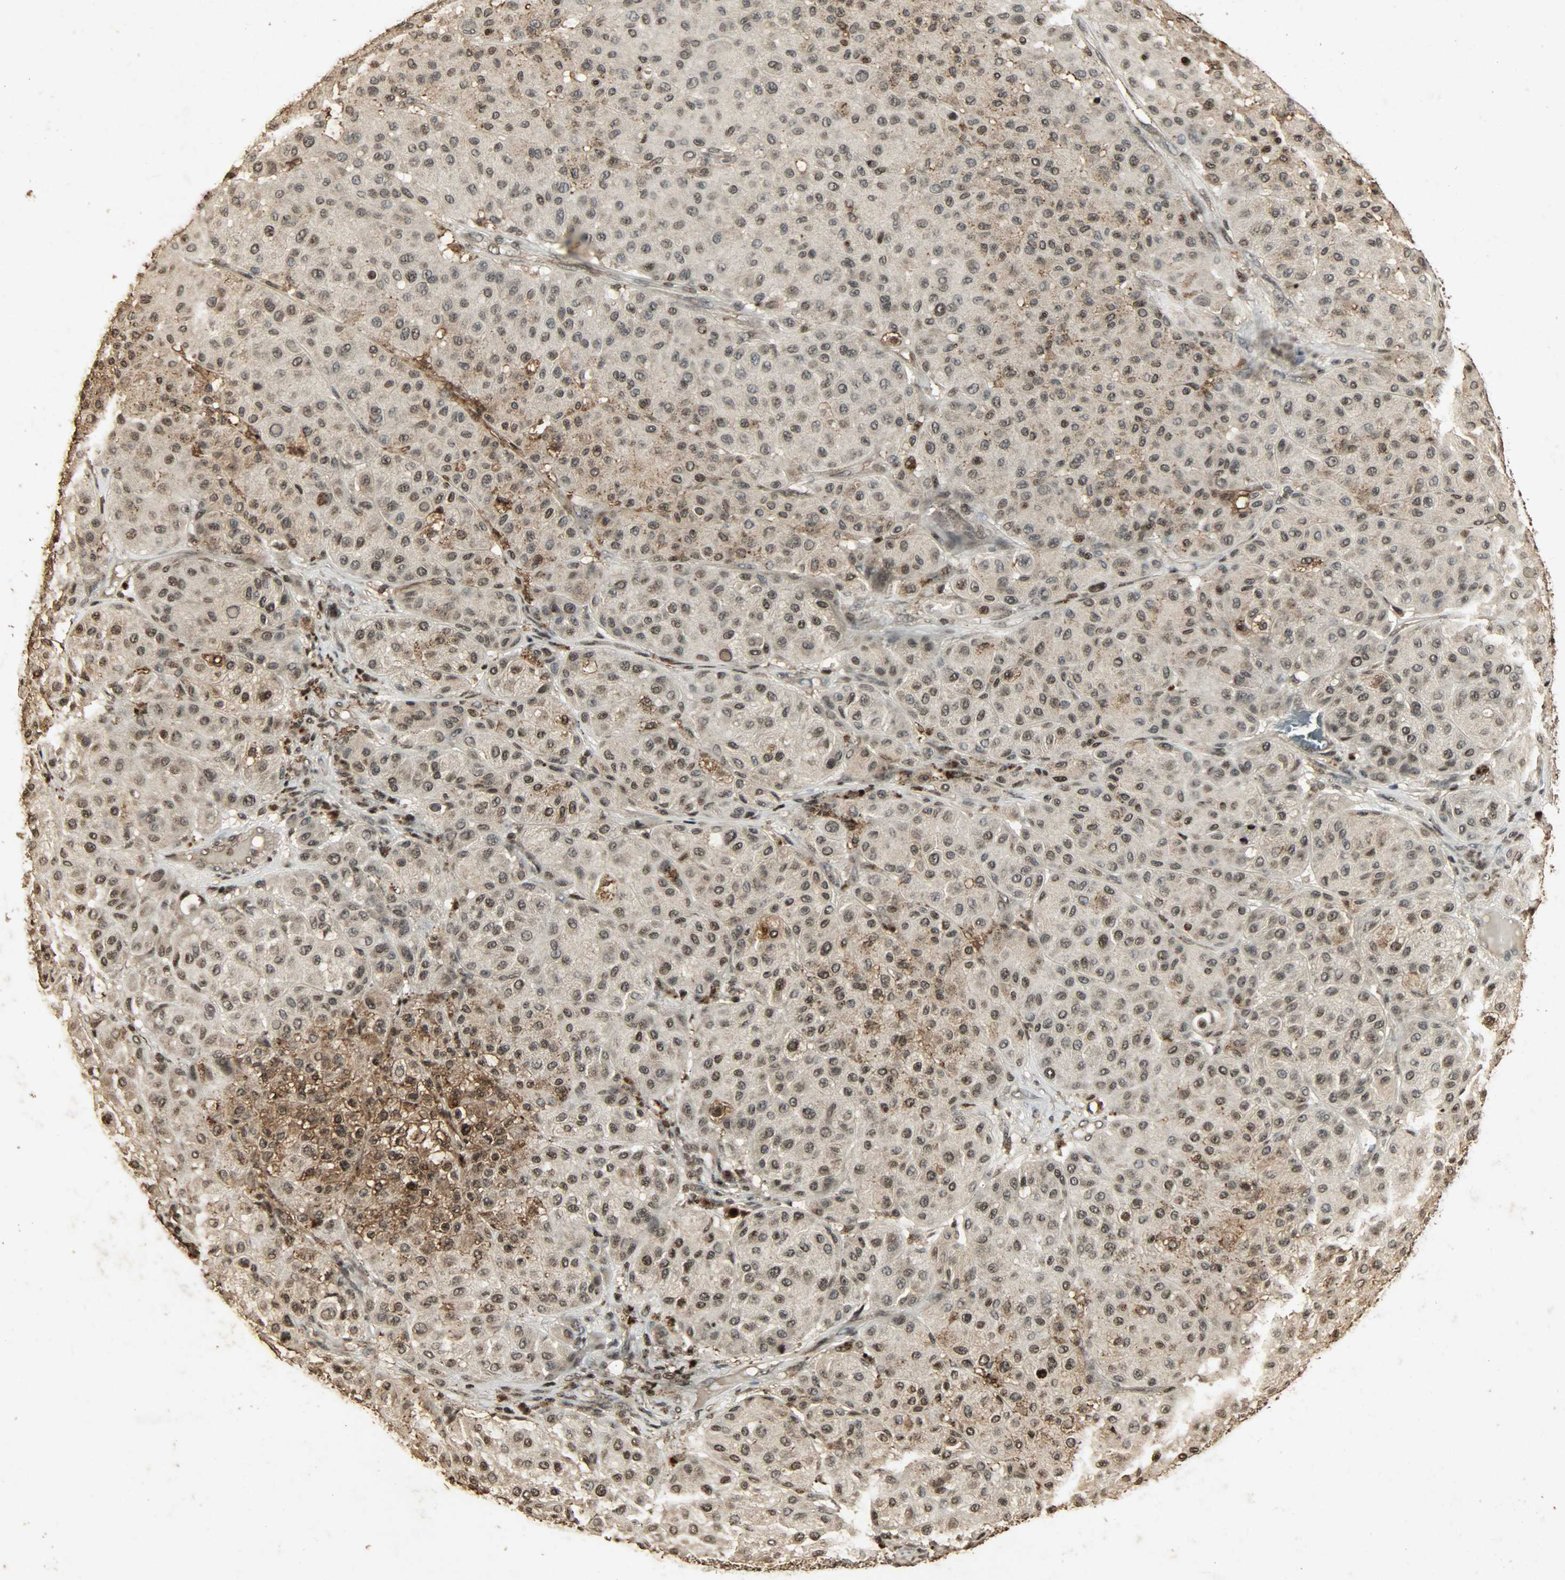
{"staining": {"intensity": "moderate", "quantity": ">75%", "location": "cytoplasmic/membranous,nuclear"}, "tissue": "melanoma", "cell_type": "Tumor cells", "image_type": "cancer", "snomed": [{"axis": "morphology", "description": "Normal tissue, NOS"}, {"axis": "morphology", "description": "Malignant melanoma, Metastatic site"}, {"axis": "topography", "description": "Skin"}], "caption": "A micrograph of malignant melanoma (metastatic site) stained for a protein exhibits moderate cytoplasmic/membranous and nuclear brown staining in tumor cells.", "gene": "PPP3R1", "patient": {"sex": "male", "age": 41}}